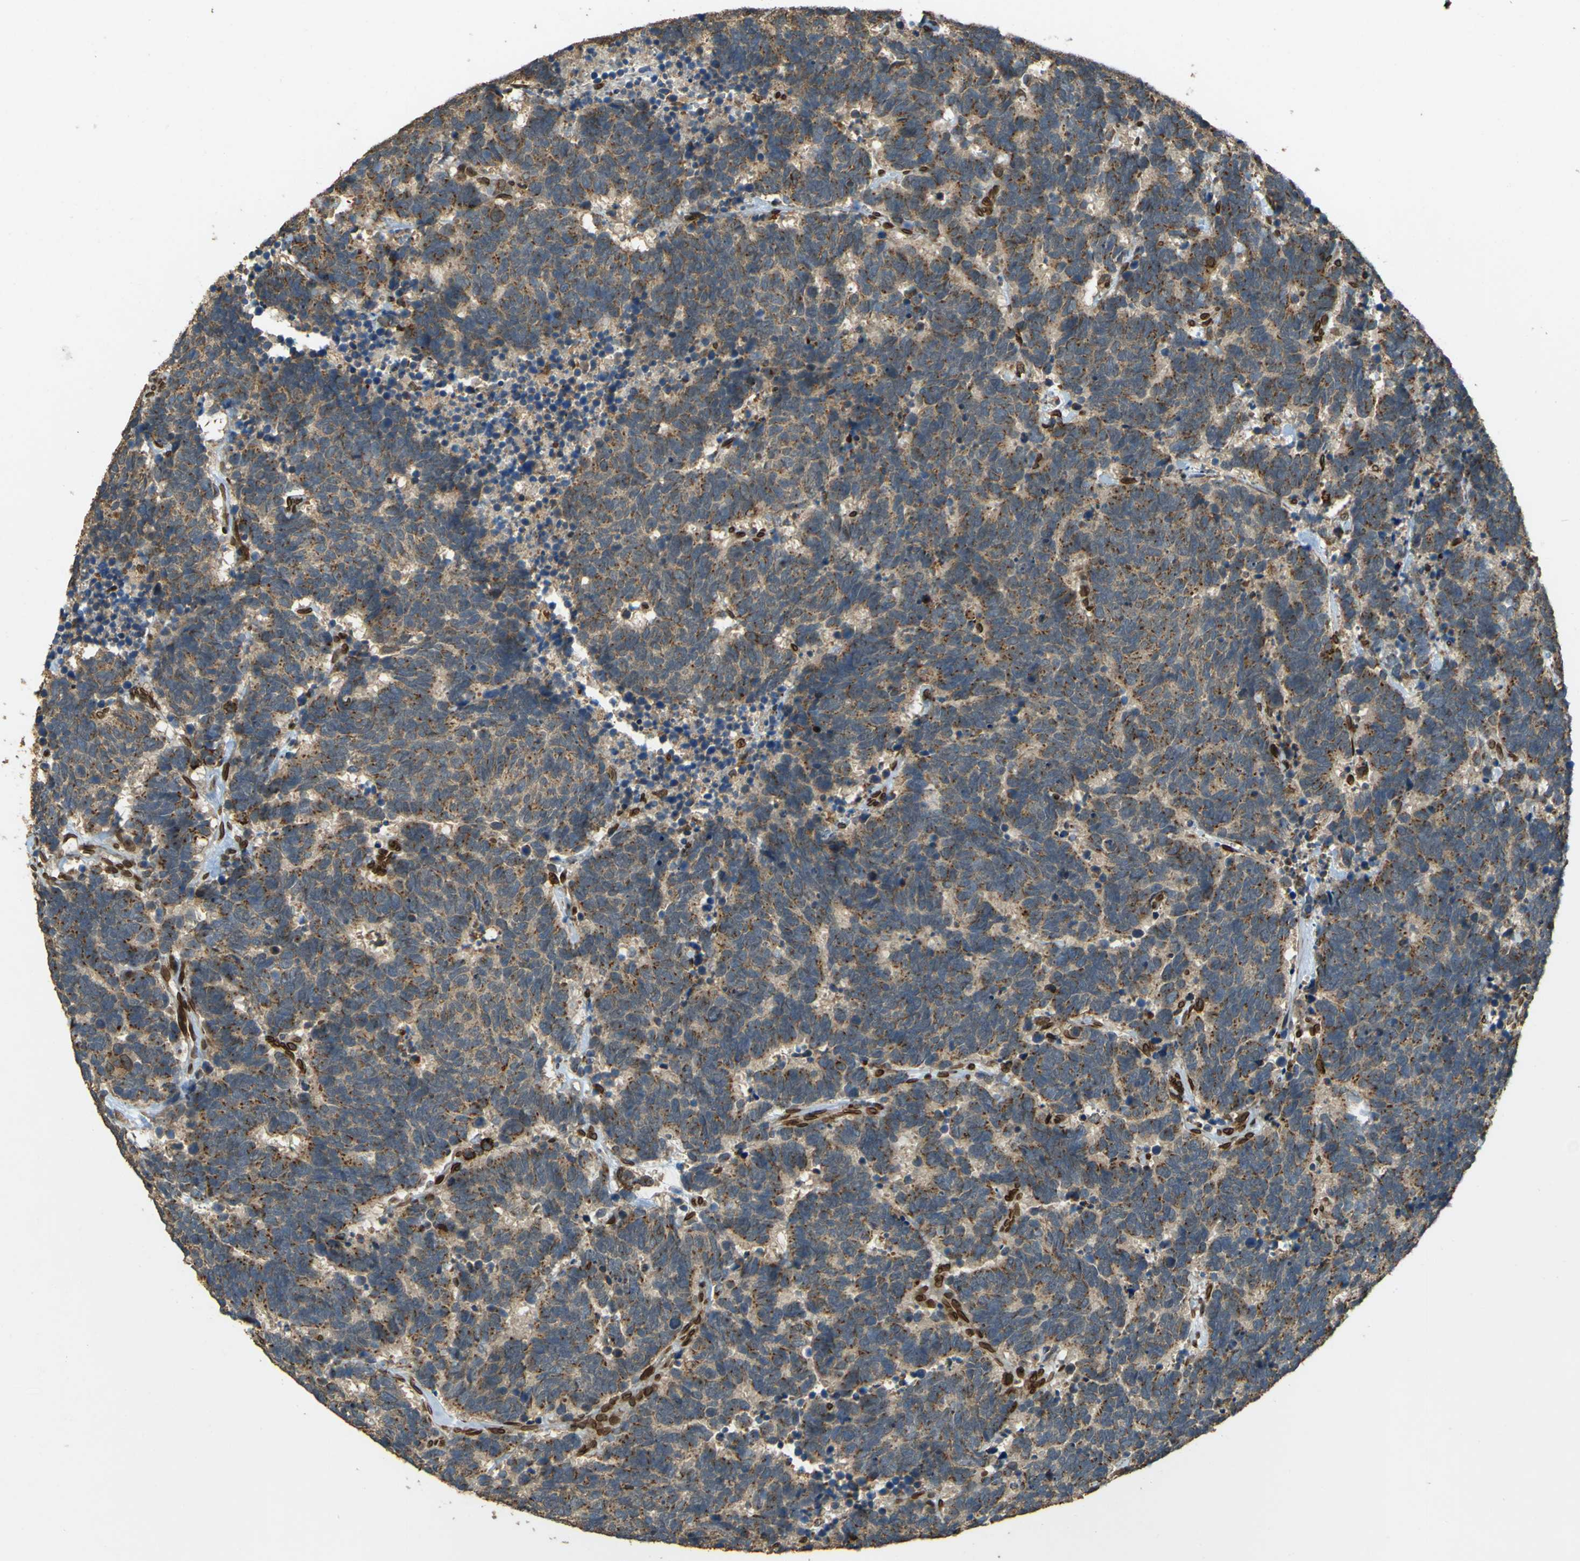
{"staining": {"intensity": "moderate", "quantity": ">75%", "location": "cytoplasmic/membranous"}, "tissue": "carcinoid", "cell_type": "Tumor cells", "image_type": "cancer", "snomed": [{"axis": "morphology", "description": "Carcinoma, NOS"}, {"axis": "morphology", "description": "Carcinoid, malignant, NOS"}, {"axis": "topography", "description": "Urinary bladder"}], "caption": "A histopathology image showing moderate cytoplasmic/membranous expression in about >75% of tumor cells in carcinoid, as visualized by brown immunohistochemical staining.", "gene": "GALNT1", "patient": {"sex": "male", "age": 57}}